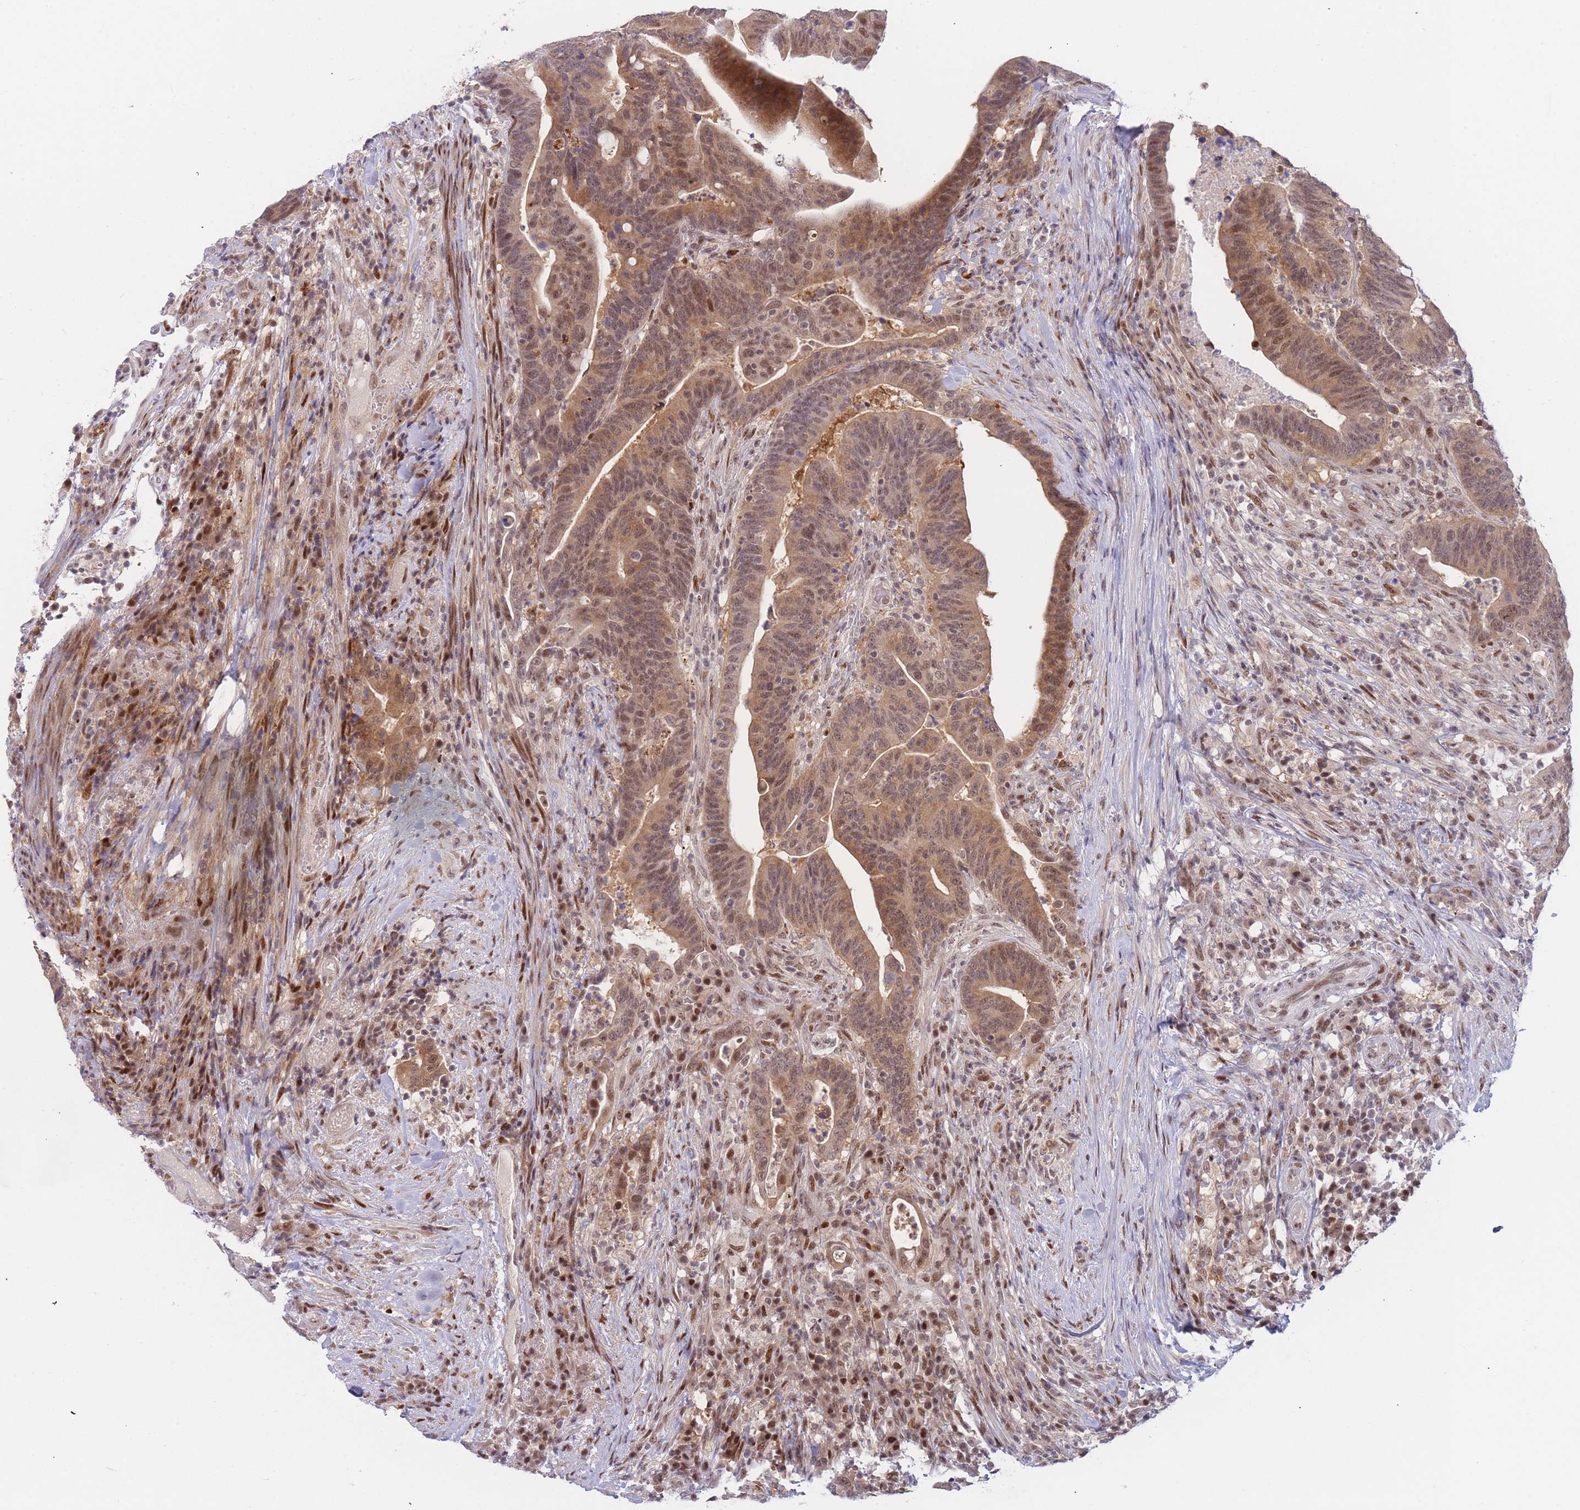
{"staining": {"intensity": "strong", "quantity": ">75%", "location": "cytoplasmic/membranous,nuclear"}, "tissue": "colorectal cancer", "cell_type": "Tumor cells", "image_type": "cancer", "snomed": [{"axis": "morphology", "description": "Adenocarcinoma, NOS"}, {"axis": "topography", "description": "Colon"}], "caption": "Colorectal adenocarcinoma tissue displays strong cytoplasmic/membranous and nuclear positivity in about >75% of tumor cells, visualized by immunohistochemistry.", "gene": "DEAF1", "patient": {"sex": "female", "age": 66}}